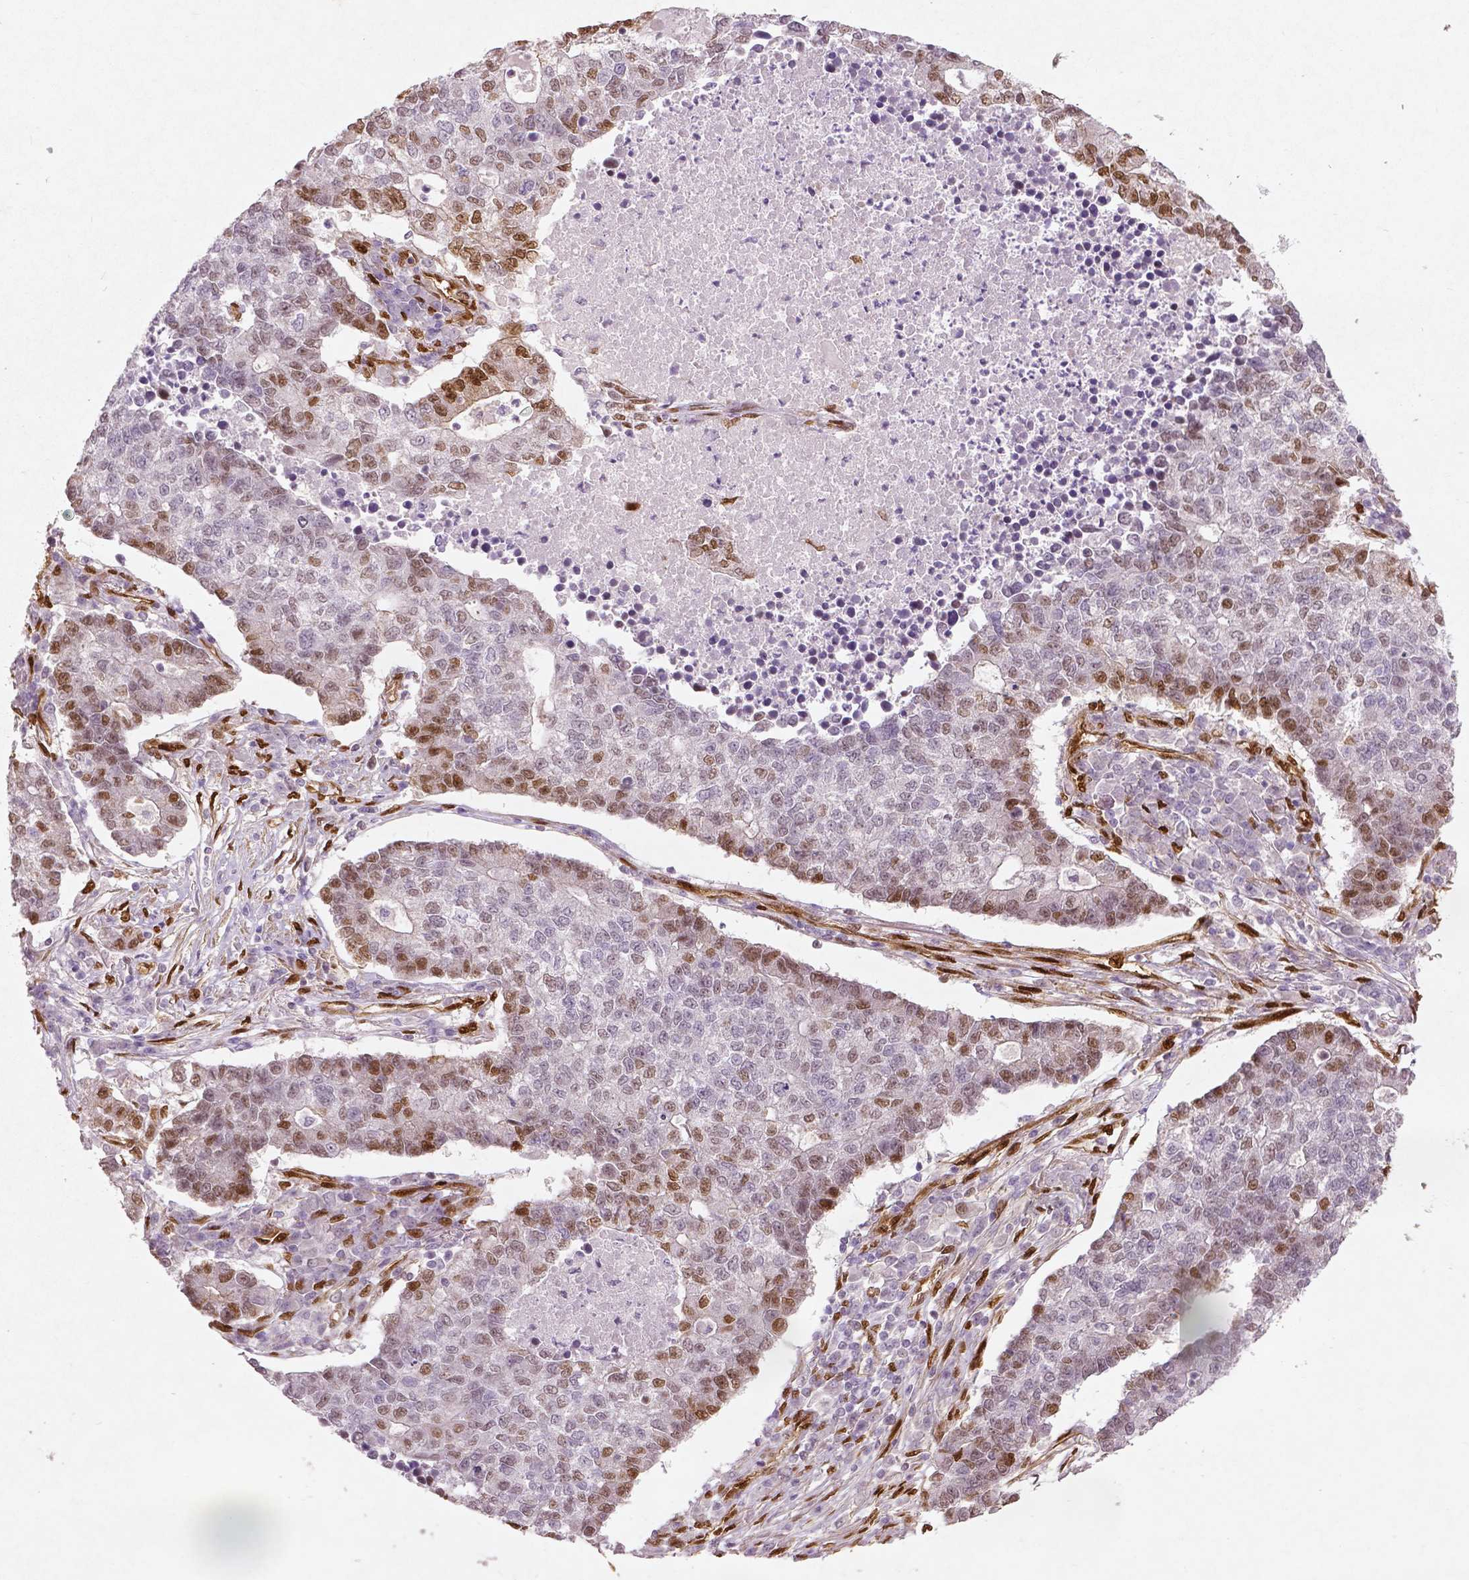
{"staining": {"intensity": "moderate", "quantity": "<25%", "location": "cytoplasmic/membranous,nuclear"}, "tissue": "lung cancer", "cell_type": "Tumor cells", "image_type": "cancer", "snomed": [{"axis": "morphology", "description": "Adenocarcinoma, NOS"}, {"axis": "topography", "description": "Lung"}], "caption": "An image showing moderate cytoplasmic/membranous and nuclear expression in about <25% of tumor cells in lung adenocarcinoma, as visualized by brown immunohistochemical staining.", "gene": "WWTR1", "patient": {"sex": "male", "age": 57}}